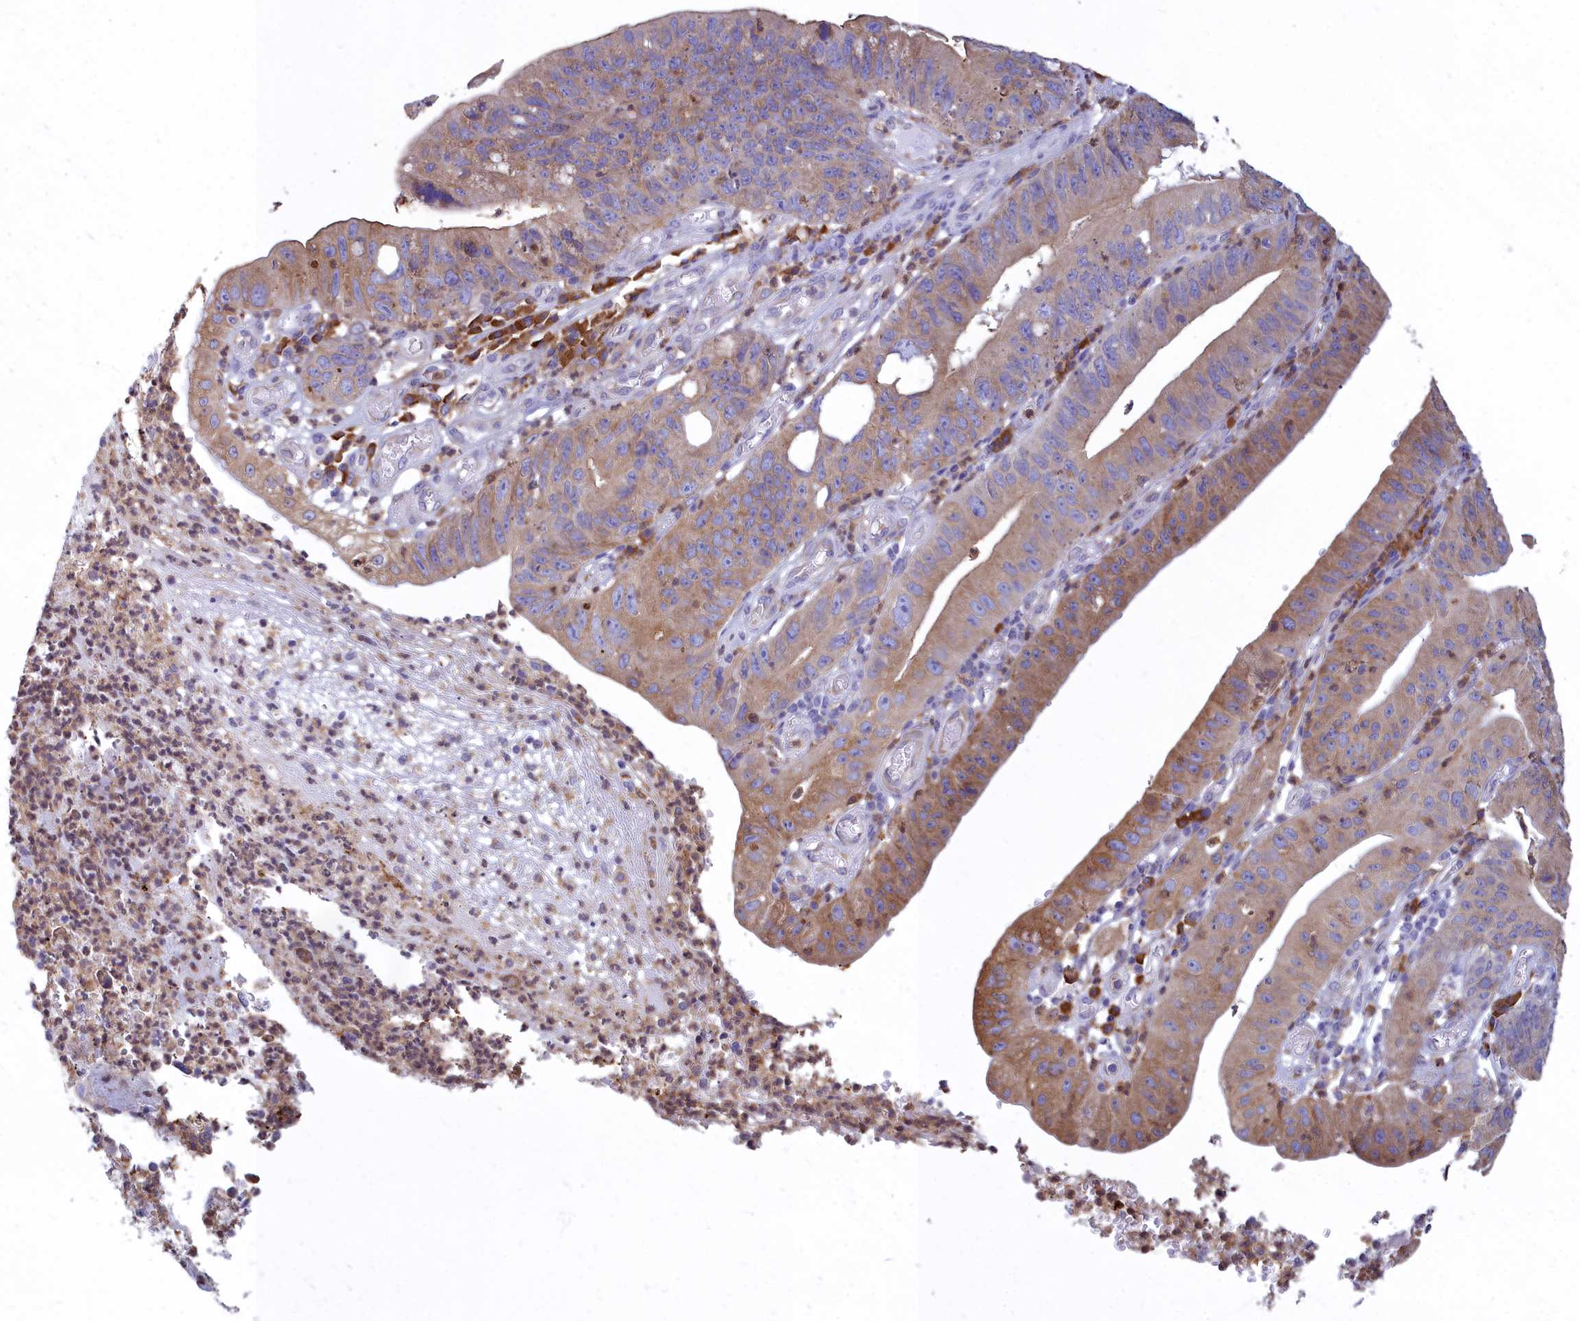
{"staining": {"intensity": "moderate", "quantity": ">75%", "location": "cytoplasmic/membranous"}, "tissue": "stomach cancer", "cell_type": "Tumor cells", "image_type": "cancer", "snomed": [{"axis": "morphology", "description": "Adenocarcinoma, NOS"}, {"axis": "topography", "description": "Stomach"}], "caption": "This is an image of IHC staining of stomach cancer (adenocarcinoma), which shows moderate positivity in the cytoplasmic/membranous of tumor cells.", "gene": "HM13", "patient": {"sex": "male", "age": 59}}